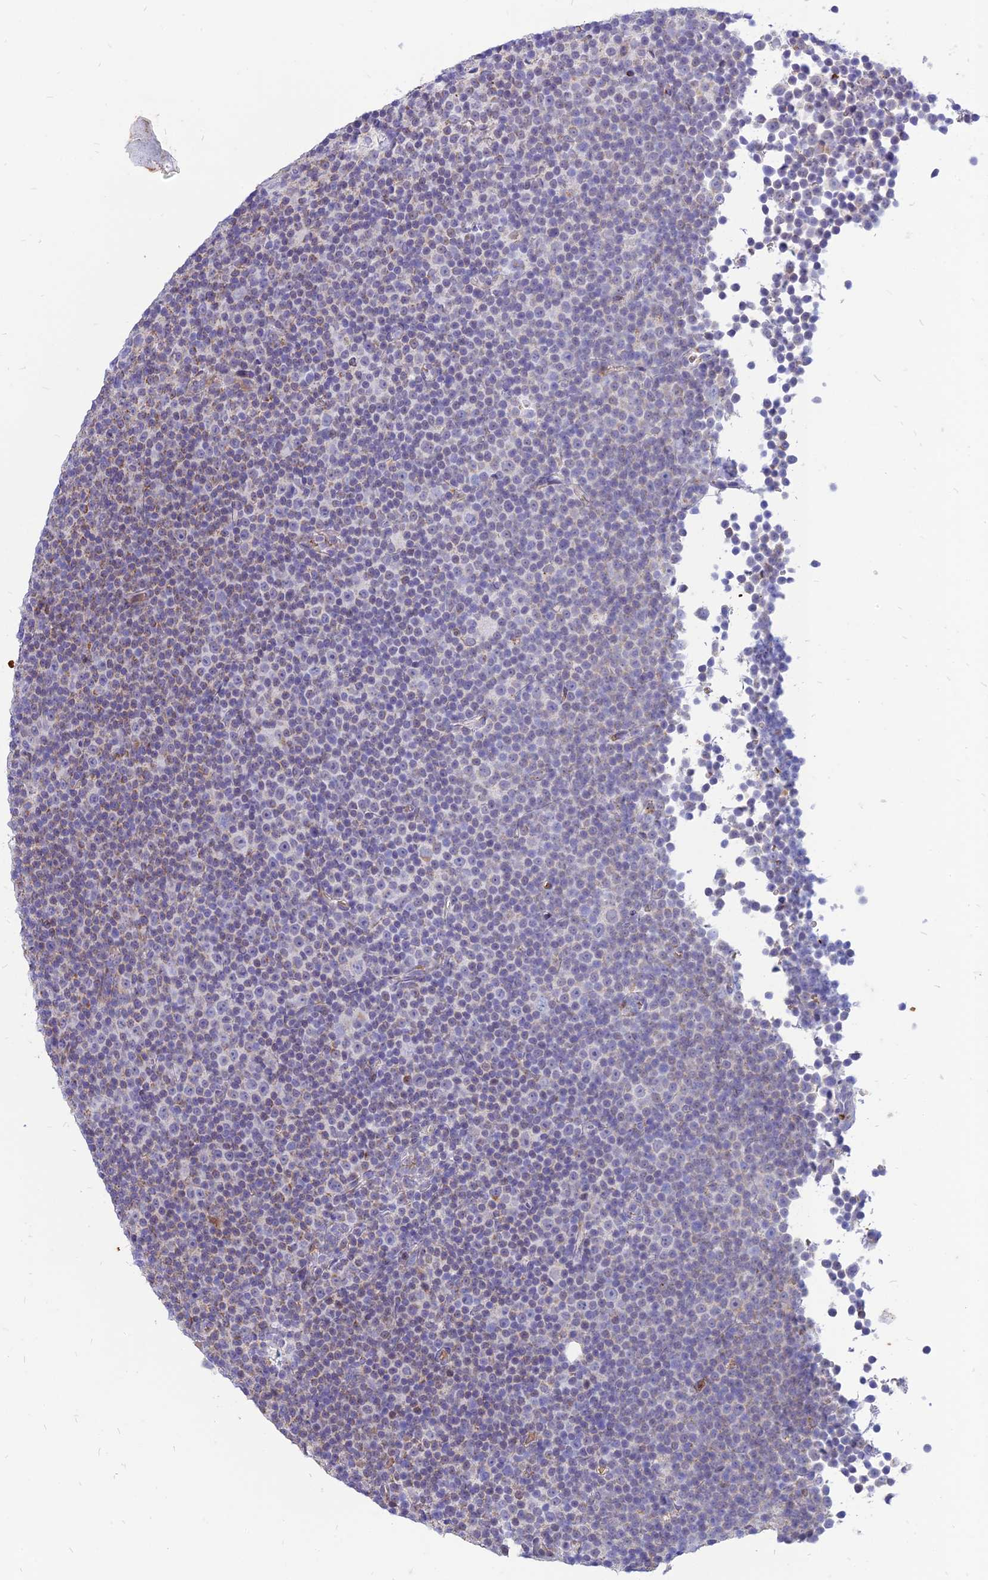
{"staining": {"intensity": "negative", "quantity": "none", "location": "none"}, "tissue": "lymphoma", "cell_type": "Tumor cells", "image_type": "cancer", "snomed": [{"axis": "morphology", "description": "Malignant lymphoma, non-Hodgkin's type, Low grade"}, {"axis": "topography", "description": "Lymph node"}], "caption": "High magnification brightfield microscopy of lymphoma stained with DAB (3,3'-diaminobenzidine) (brown) and counterstained with hematoxylin (blue): tumor cells show no significant staining.", "gene": "HHAT", "patient": {"sex": "female", "age": 67}}